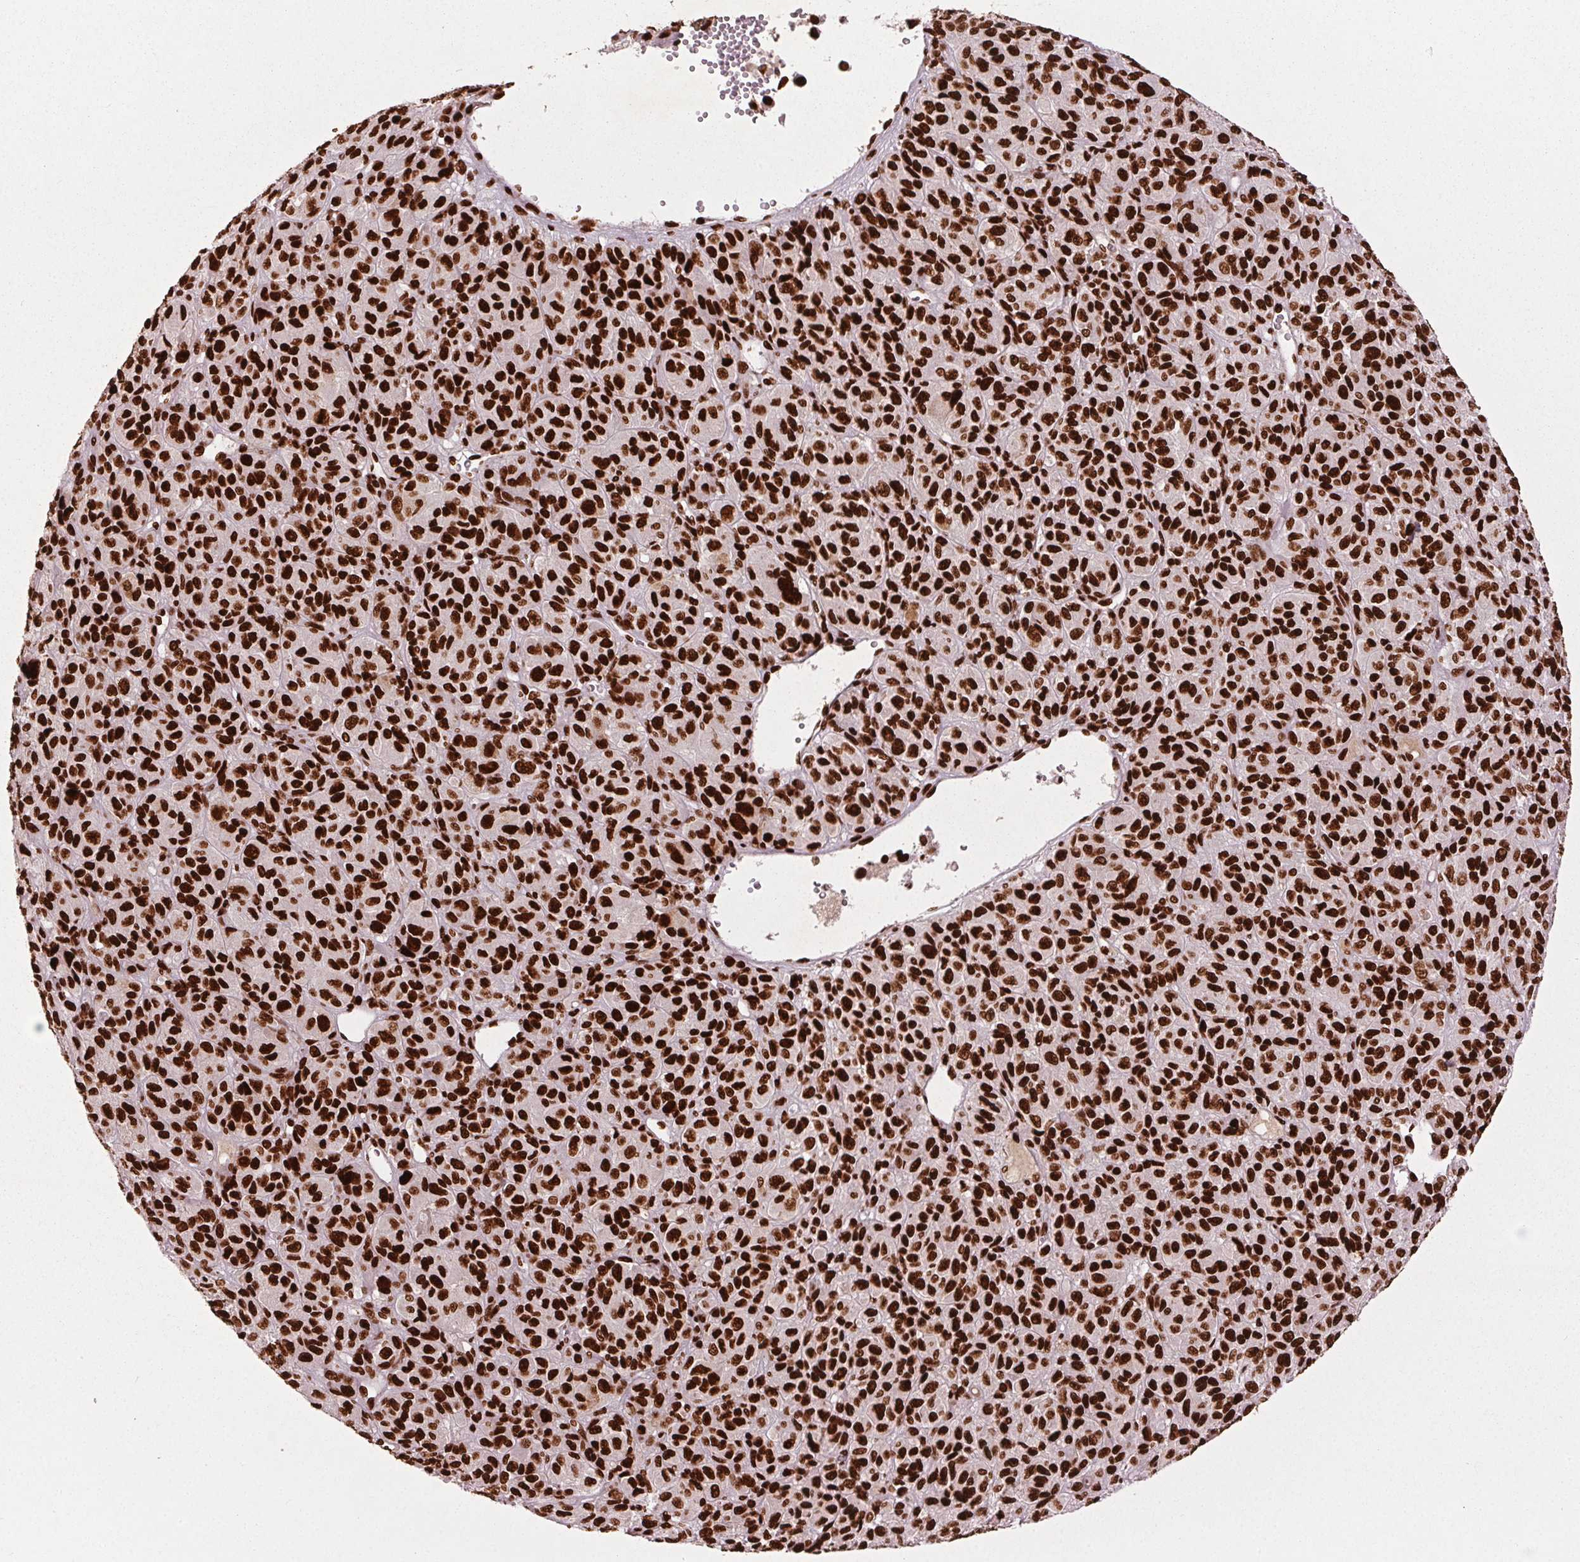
{"staining": {"intensity": "strong", "quantity": ">75%", "location": "nuclear"}, "tissue": "melanoma", "cell_type": "Tumor cells", "image_type": "cancer", "snomed": [{"axis": "morphology", "description": "Malignant melanoma, Metastatic site"}, {"axis": "topography", "description": "Brain"}], "caption": "Protein expression analysis of human melanoma reveals strong nuclear positivity in about >75% of tumor cells.", "gene": "BRD4", "patient": {"sex": "female", "age": 56}}